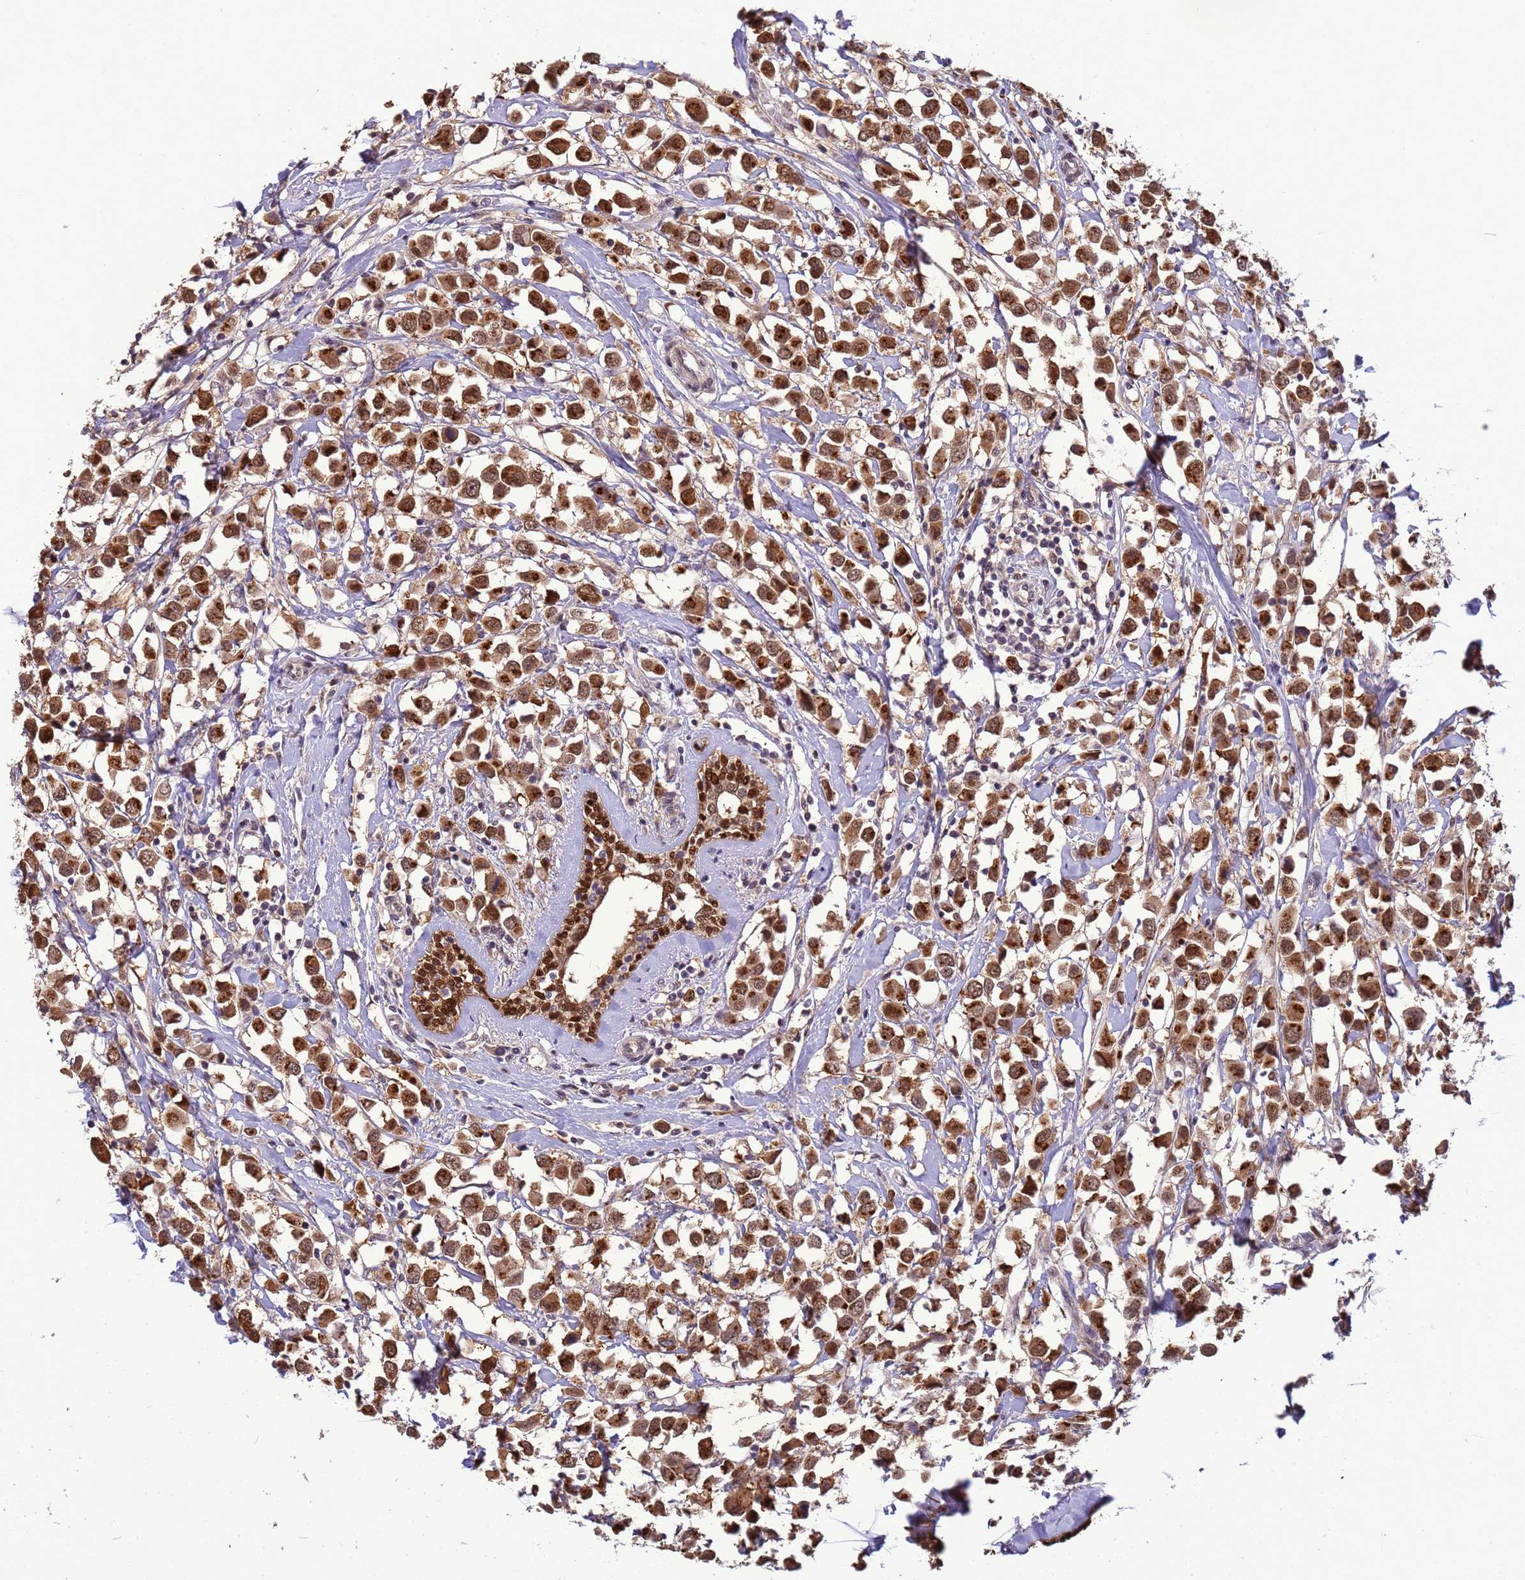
{"staining": {"intensity": "strong", "quantity": ">75%", "location": "cytoplasmic/membranous,nuclear"}, "tissue": "breast cancer", "cell_type": "Tumor cells", "image_type": "cancer", "snomed": [{"axis": "morphology", "description": "Duct carcinoma"}, {"axis": "topography", "description": "Breast"}], "caption": "The image demonstrates a brown stain indicating the presence of a protein in the cytoplasmic/membranous and nuclear of tumor cells in breast cancer.", "gene": "ZBTB5", "patient": {"sex": "female", "age": 61}}